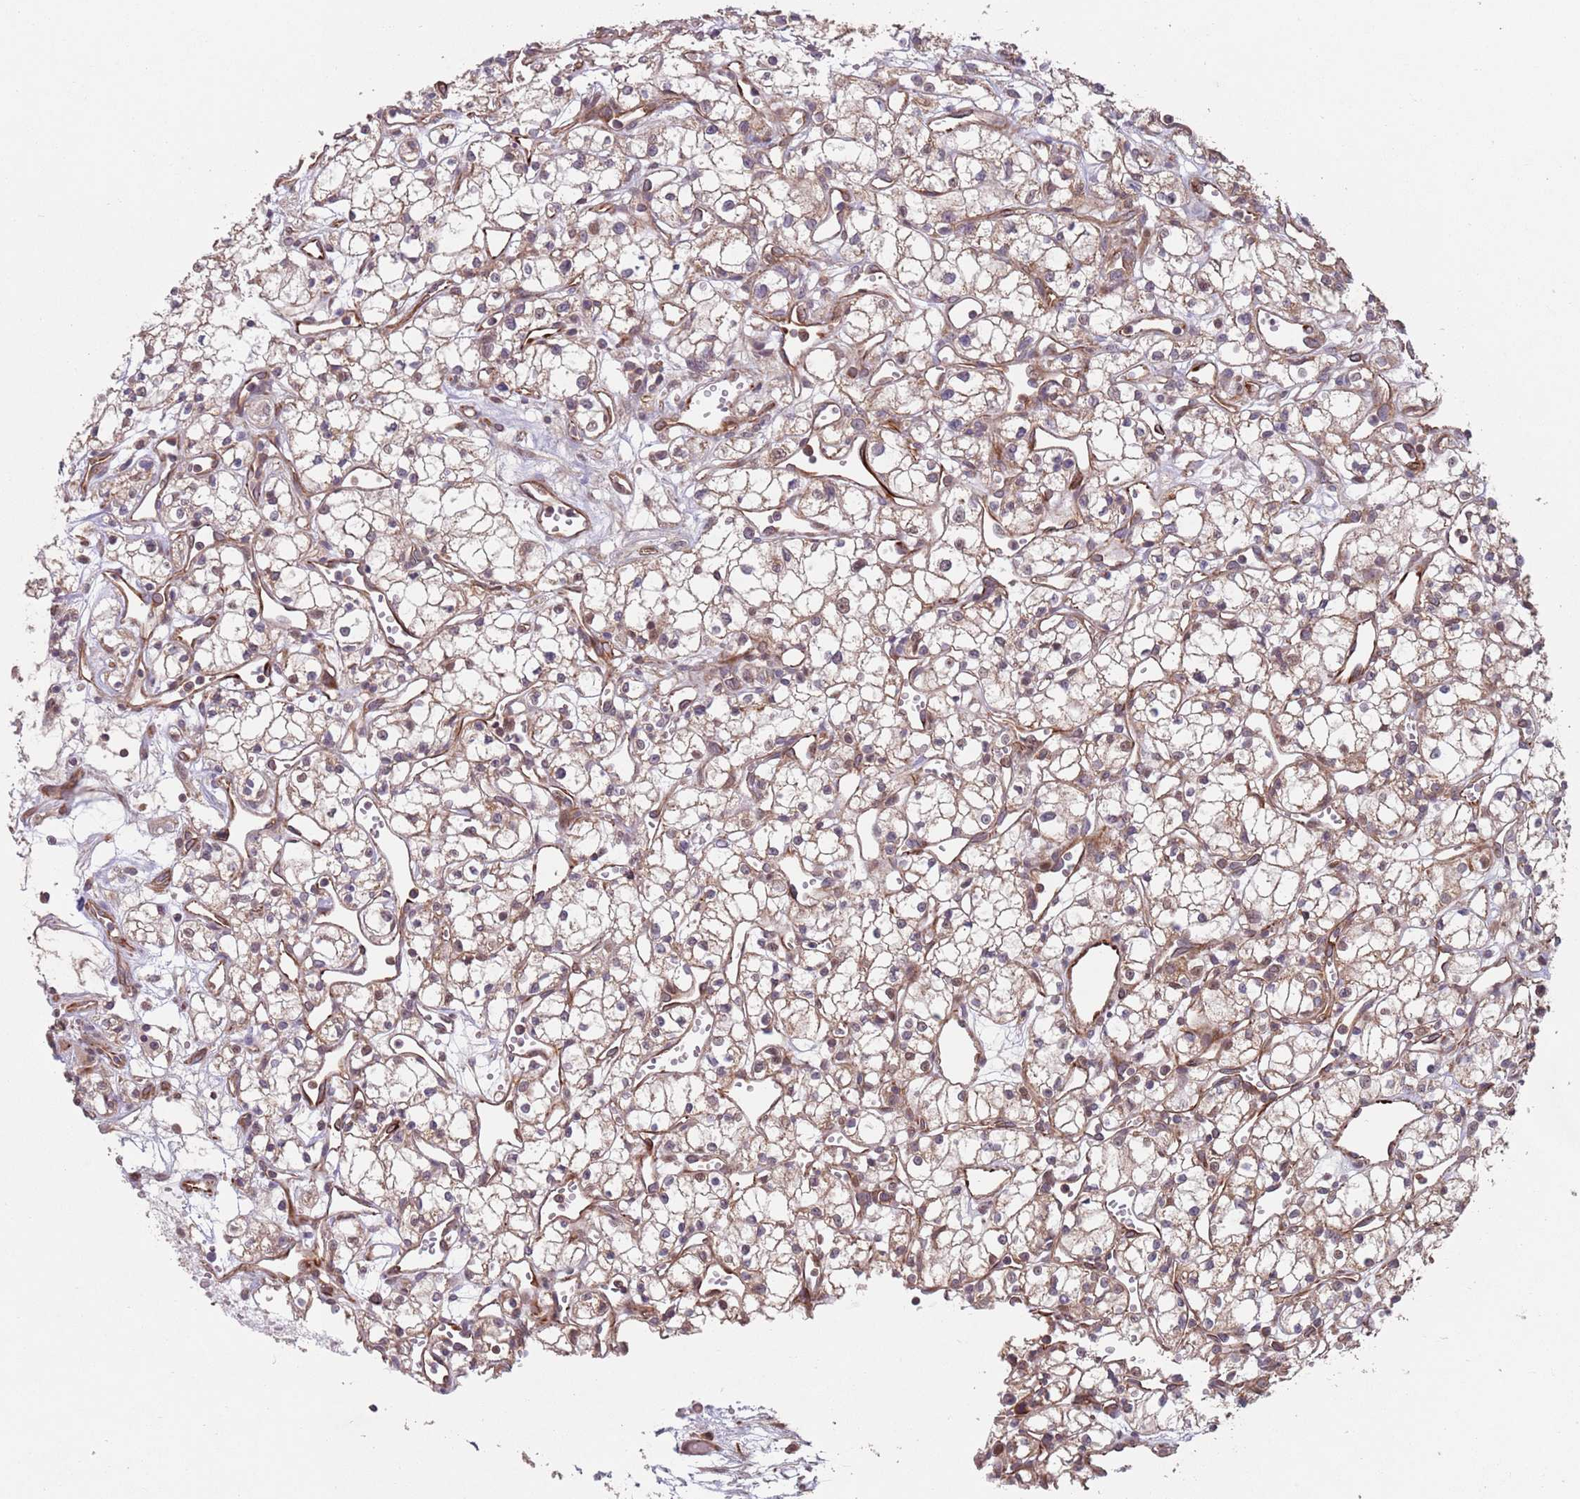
{"staining": {"intensity": "moderate", "quantity": "<25%", "location": "nuclear"}, "tissue": "renal cancer", "cell_type": "Tumor cells", "image_type": "cancer", "snomed": [{"axis": "morphology", "description": "Adenocarcinoma, NOS"}, {"axis": "topography", "description": "Kidney"}], "caption": "The immunohistochemical stain highlights moderate nuclear staining in tumor cells of renal cancer tissue.", "gene": "CHD9", "patient": {"sex": "male", "age": 59}}